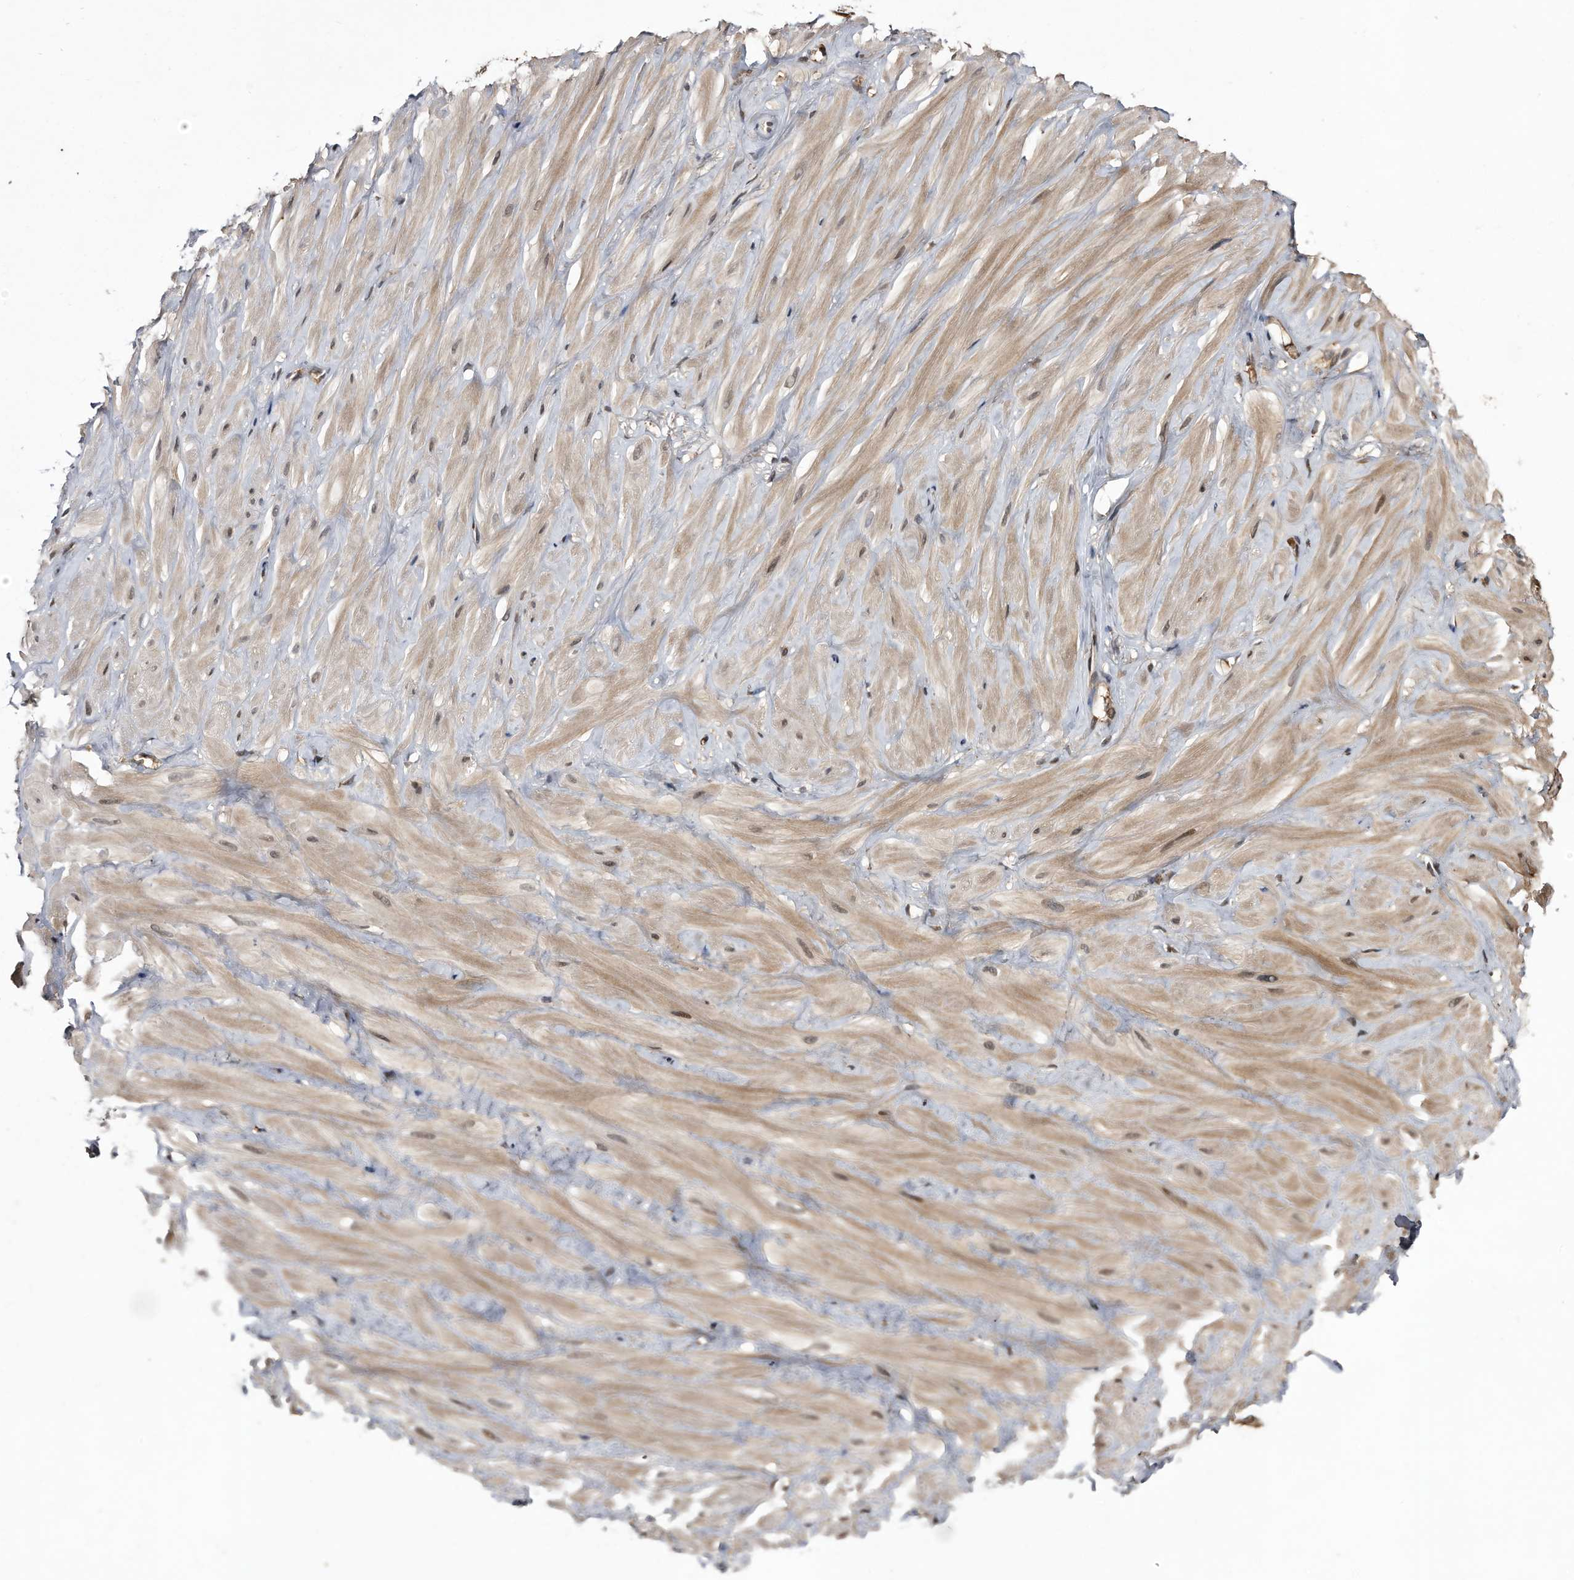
{"staining": {"intensity": "strong", "quantity": ">75%", "location": "cytoplasmic/membranous,nuclear"}, "tissue": "adipose tissue", "cell_type": "Adipocytes", "image_type": "normal", "snomed": [{"axis": "morphology", "description": "Normal tissue, NOS"}, {"axis": "topography", "description": "Adipose tissue"}, {"axis": "topography", "description": "Vascular tissue"}, {"axis": "topography", "description": "Peripheral nerve tissue"}], "caption": "Immunohistochemistry staining of normal adipose tissue, which exhibits high levels of strong cytoplasmic/membranous,nuclear expression in approximately >75% of adipocytes indicating strong cytoplasmic/membranous,nuclear protein expression. The staining was performed using DAB (brown) for protein detection and nuclei were counterstained in hematoxylin (blue).", "gene": "RAD23B", "patient": {"sex": "male", "age": 25}}